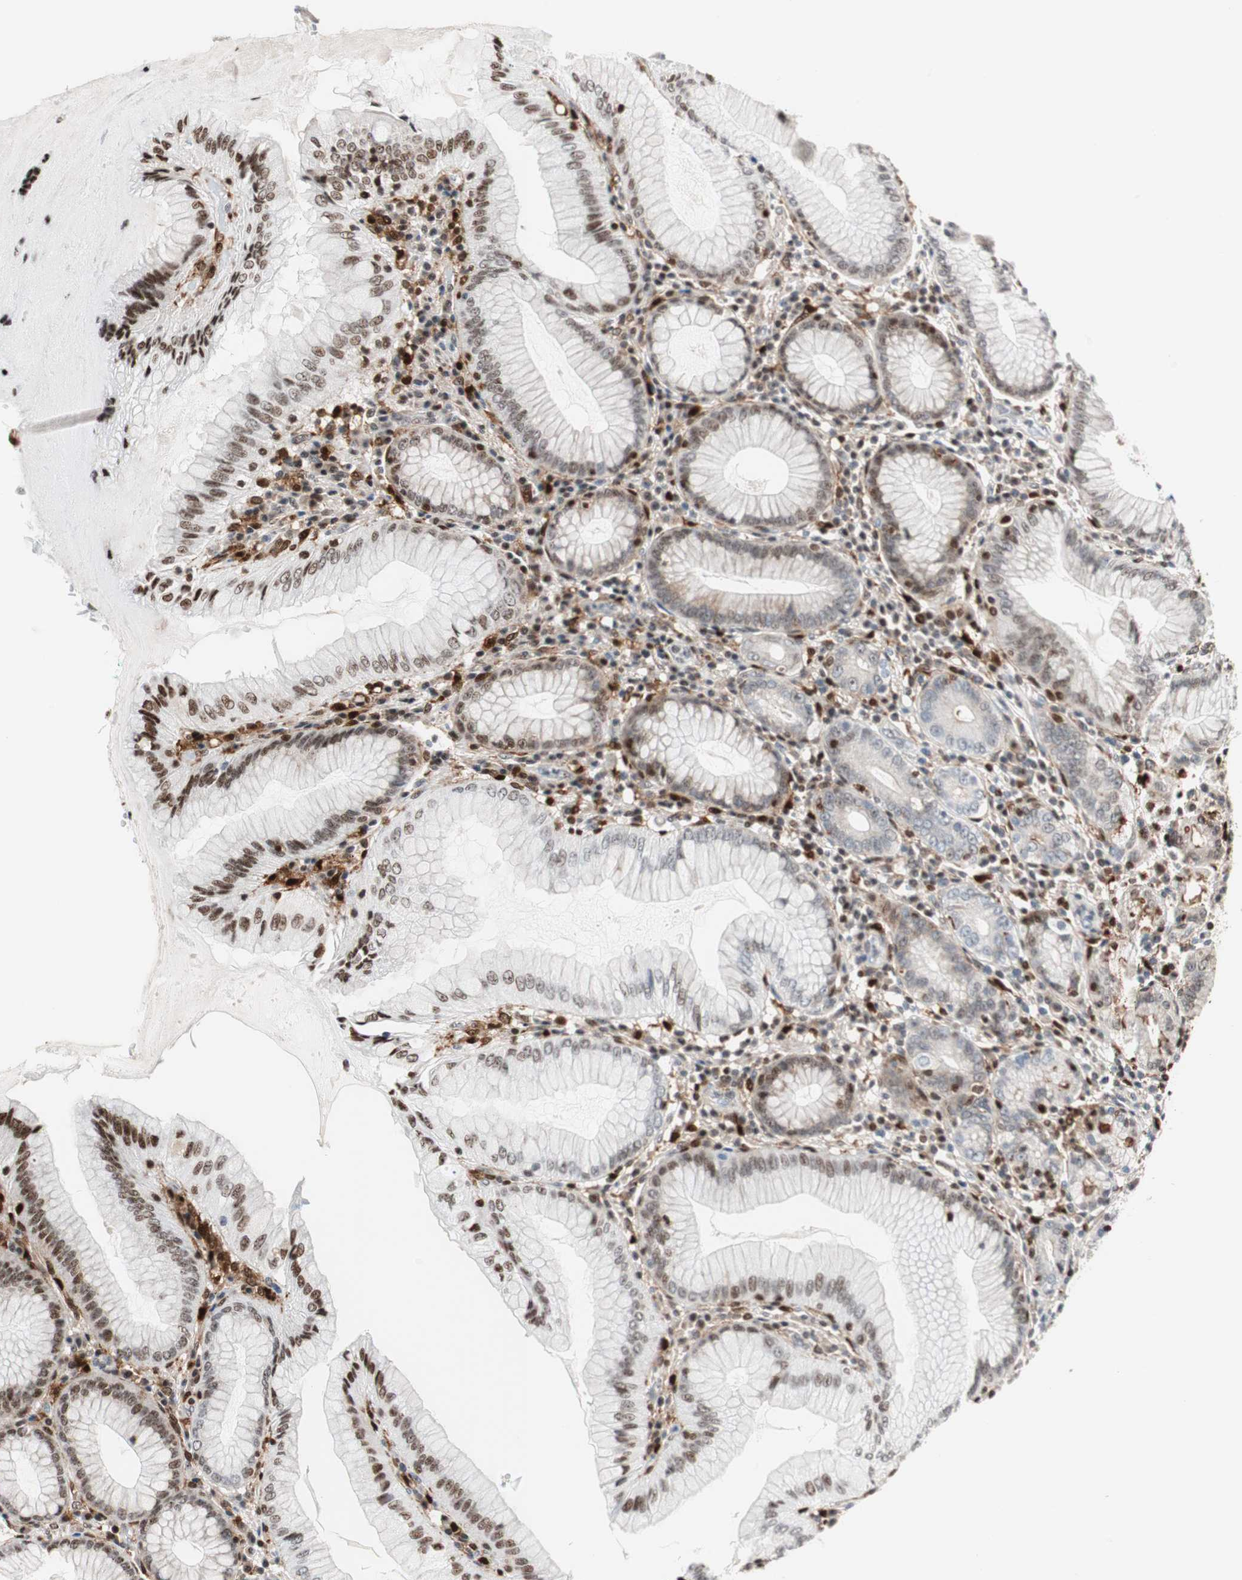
{"staining": {"intensity": "moderate", "quantity": ">75%", "location": "cytoplasmic/membranous,nuclear"}, "tissue": "stomach", "cell_type": "Glandular cells", "image_type": "normal", "snomed": [{"axis": "morphology", "description": "Normal tissue, NOS"}, {"axis": "topography", "description": "Stomach, lower"}], "caption": "Immunohistochemical staining of unremarkable stomach shows moderate cytoplasmic/membranous,nuclear protein positivity in approximately >75% of glandular cells. (DAB (3,3'-diaminobenzidine) IHC, brown staining for protein, blue staining for nuclei).", "gene": "RGS10", "patient": {"sex": "female", "age": 76}}